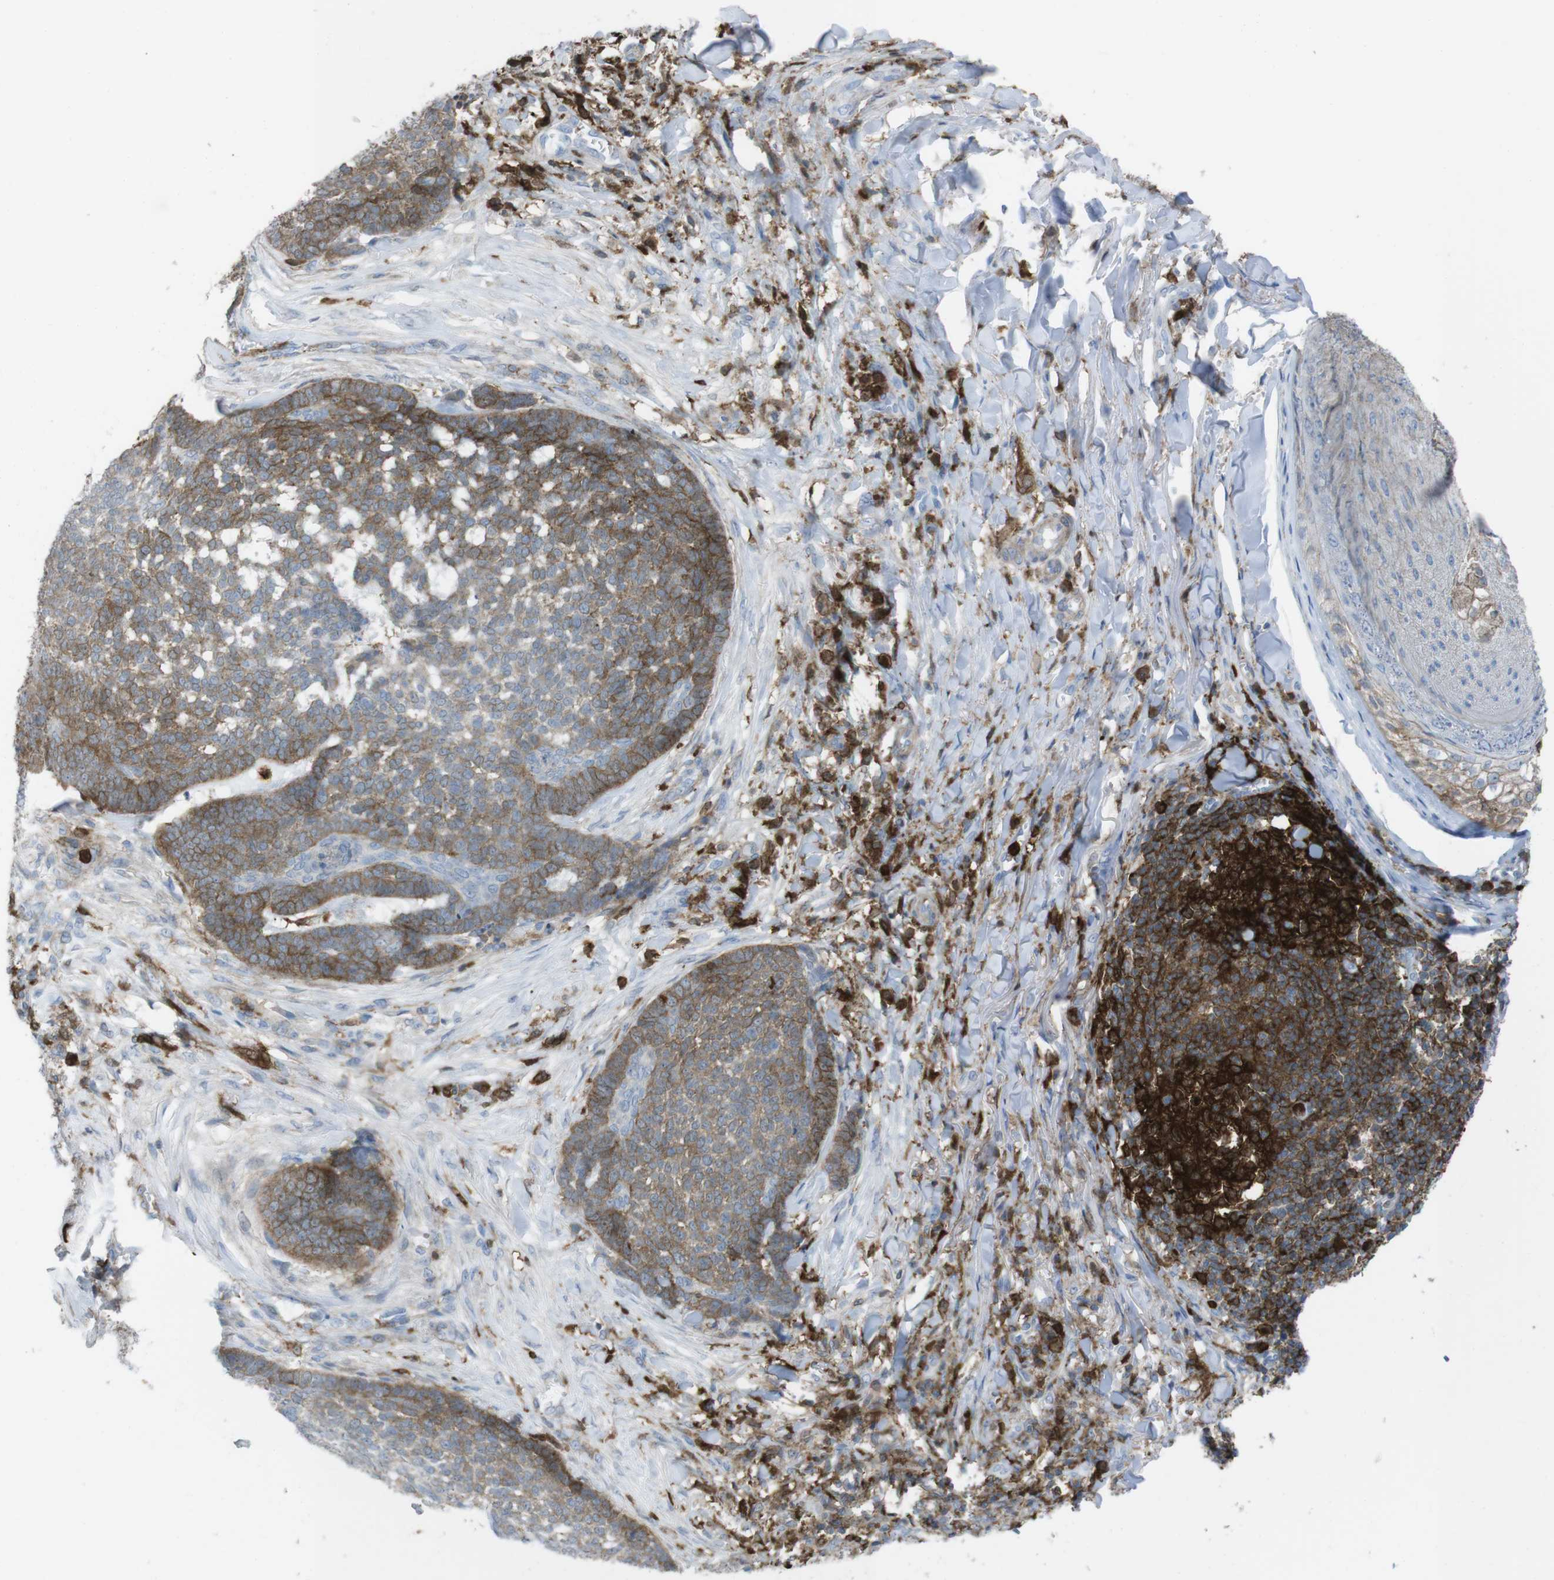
{"staining": {"intensity": "moderate", "quantity": ">75%", "location": "cytoplasmic/membranous"}, "tissue": "skin cancer", "cell_type": "Tumor cells", "image_type": "cancer", "snomed": [{"axis": "morphology", "description": "Basal cell carcinoma"}, {"axis": "topography", "description": "Skin"}], "caption": "This histopathology image shows skin cancer stained with immunohistochemistry (IHC) to label a protein in brown. The cytoplasmic/membranous of tumor cells show moderate positivity for the protein. Nuclei are counter-stained blue.", "gene": "PRKCD", "patient": {"sex": "male", "age": 84}}